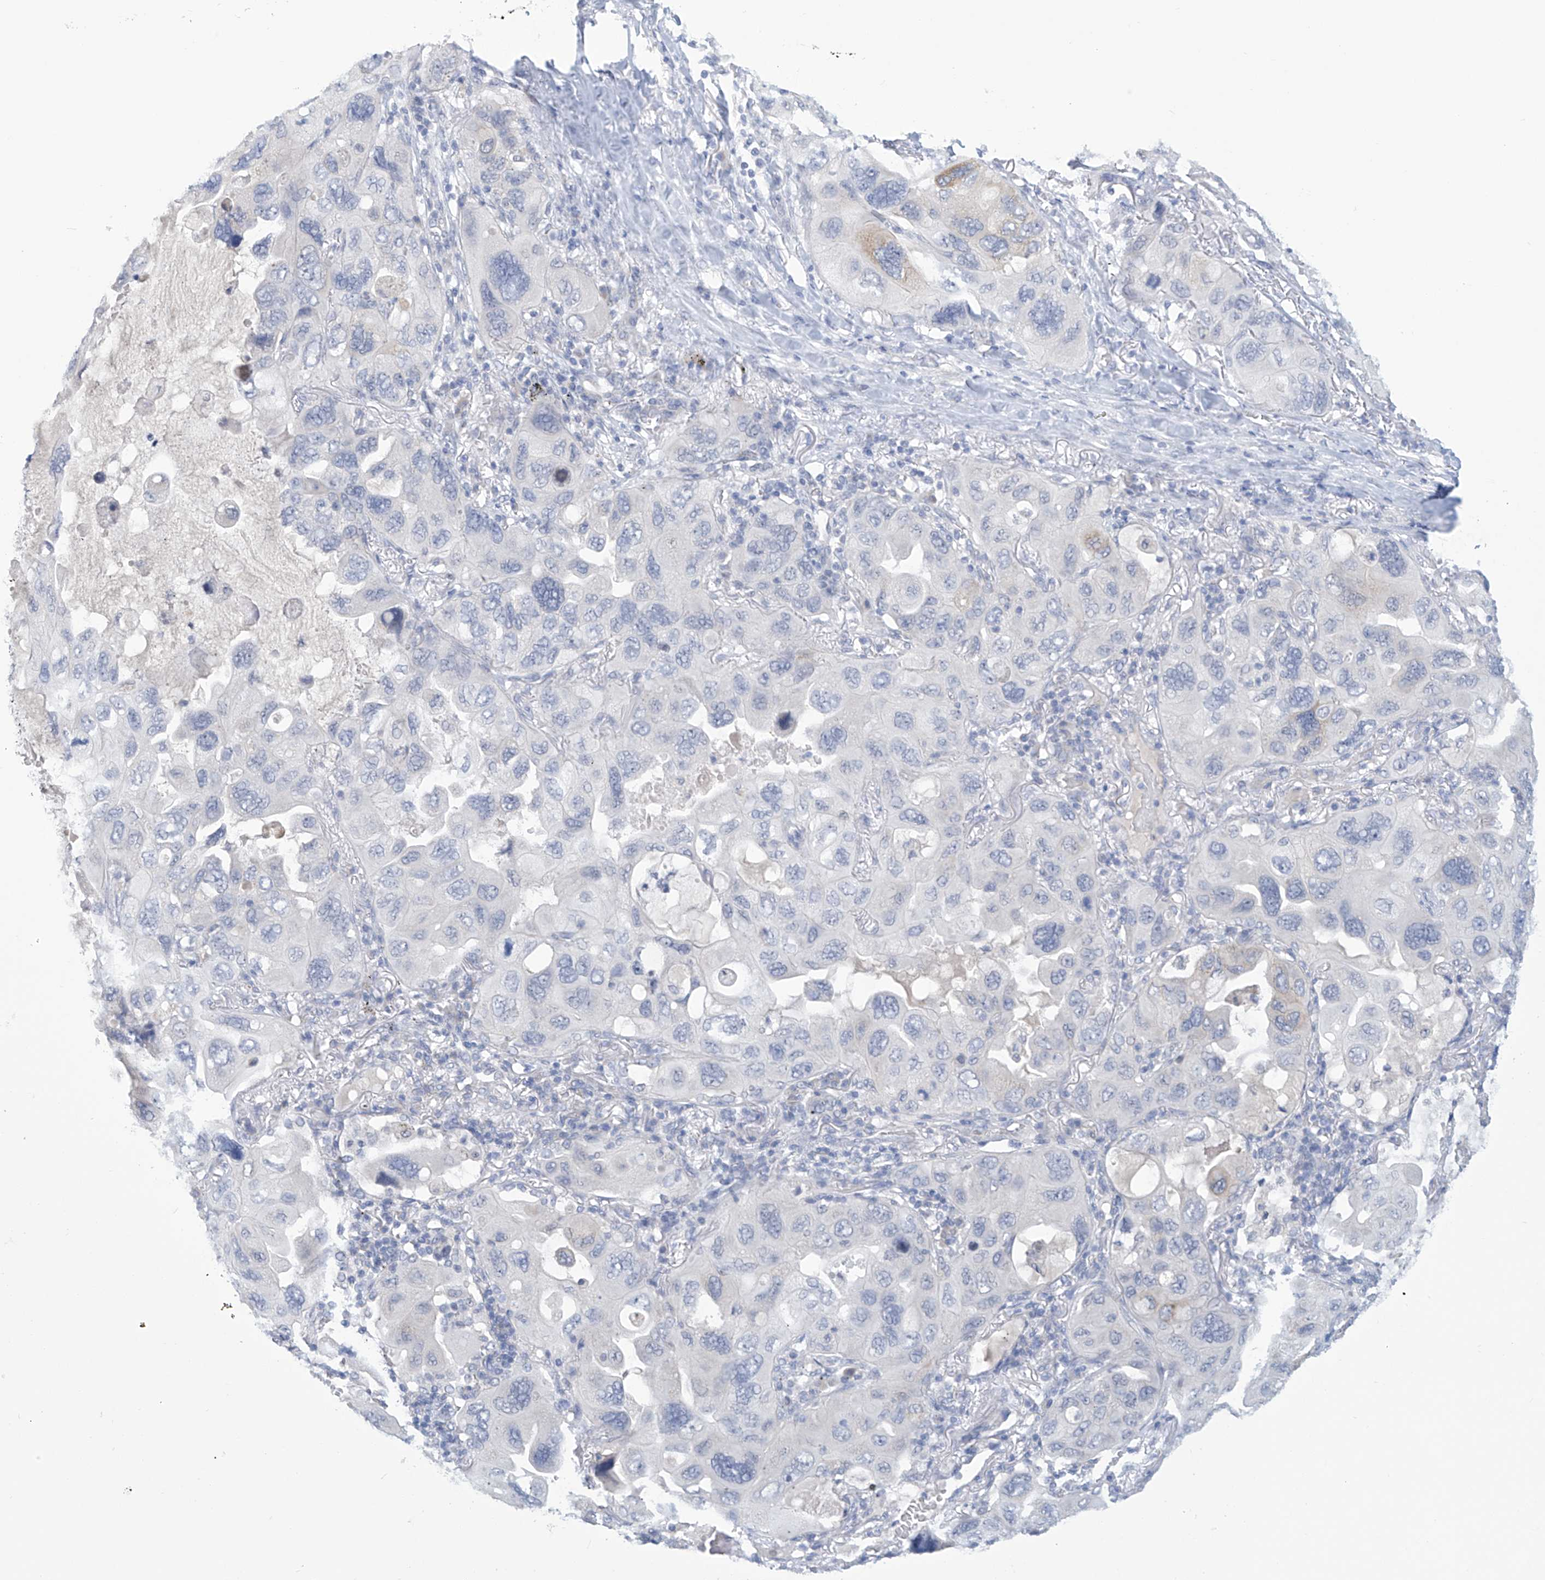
{"staining": {"intensity": "negative", "quantity": "none", "location": "none"}, "tissue": "lung cancer", "cell_type": "Tumor cells", "image_type": "cancer", "snomed": [{"axis": "morphology", "description": "Squamous cell carcinoma, NOS"}, {"axis": "topography", "description": "Lung"}], "caption": "IHC of human lung cancer (squamous cell carcinoma) reveals no staining in tumor cells.", "gene": "IBA57", "patient": {"sex": "female", "age": 73}}